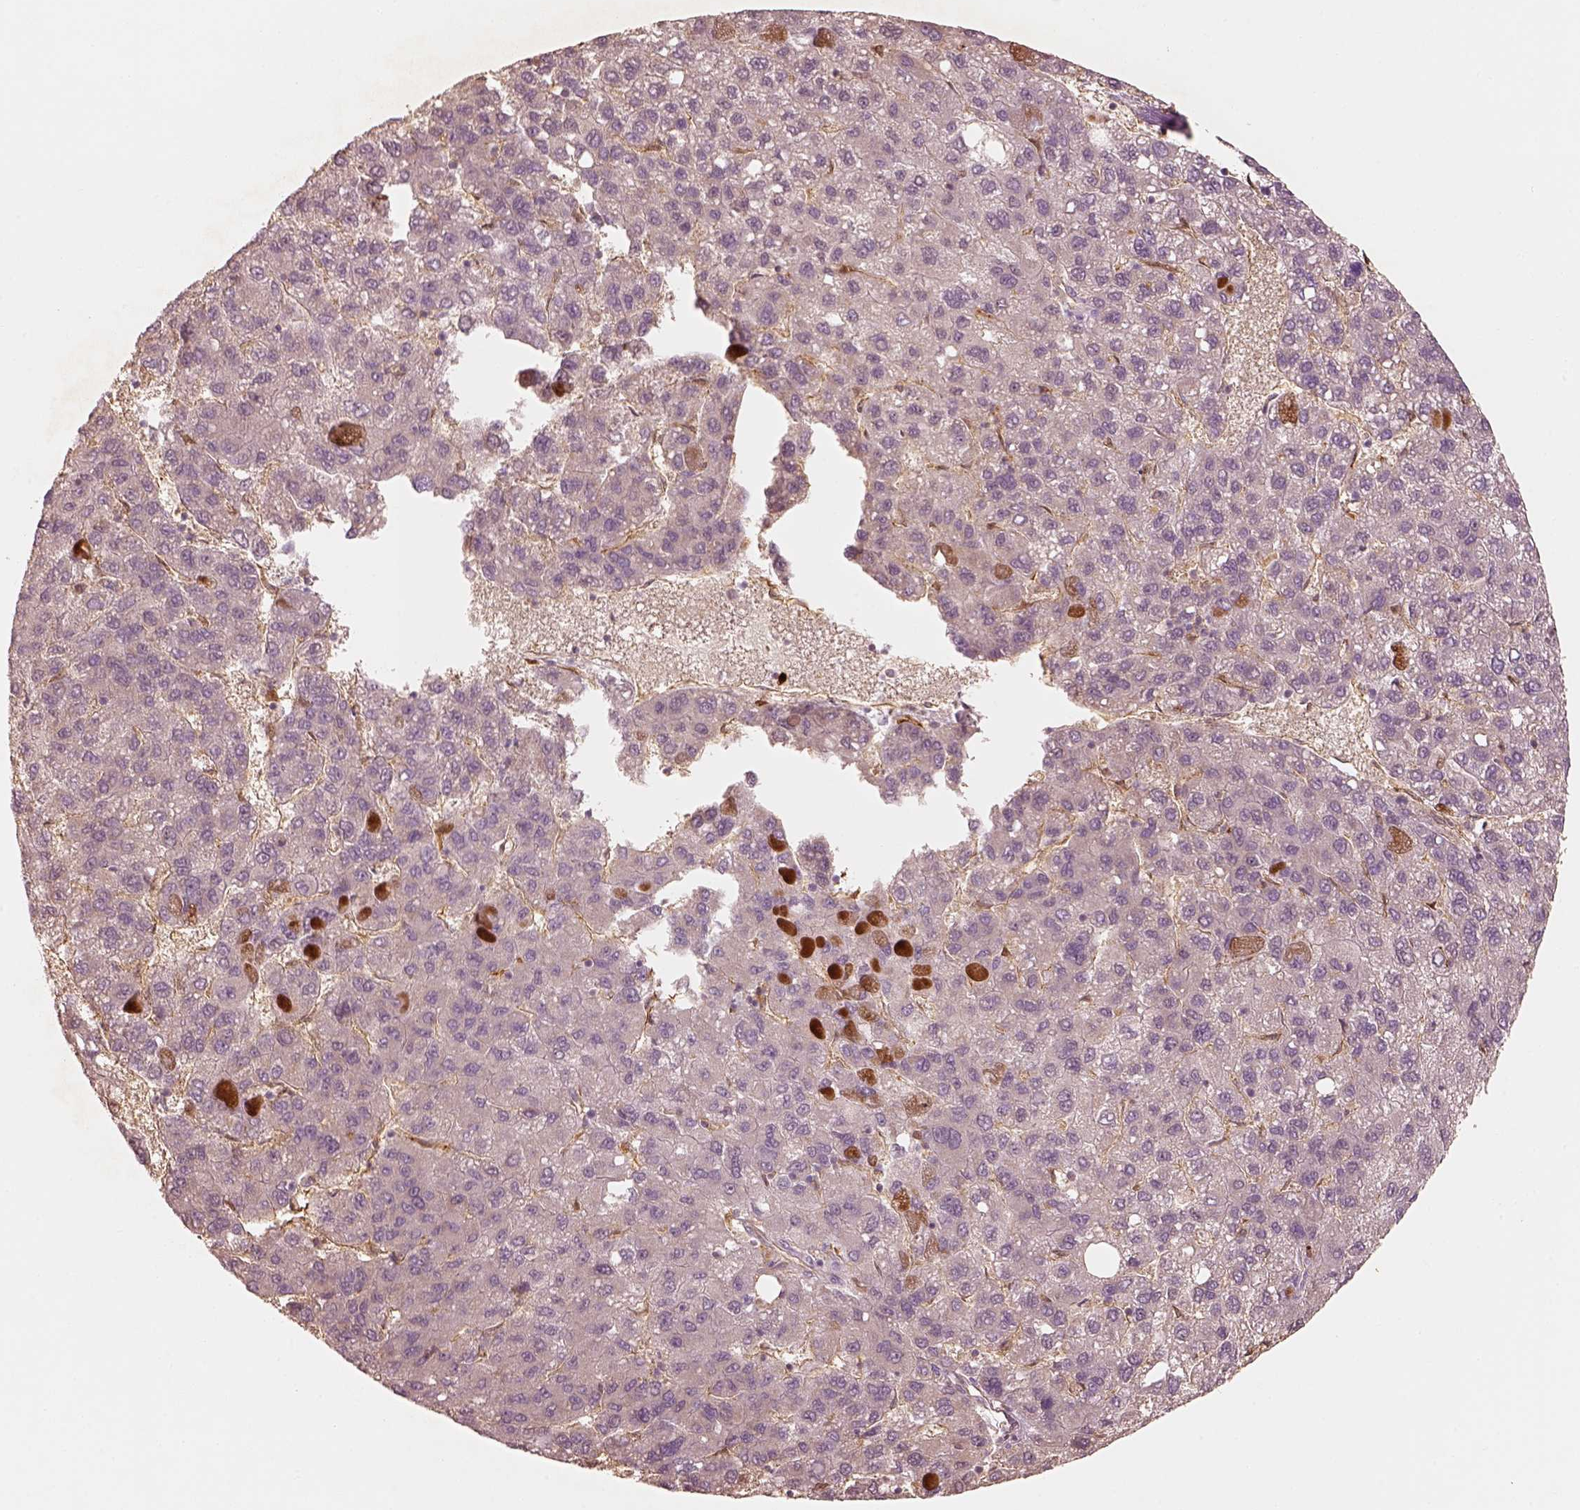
{"staining": {"intensity": "negative", "quantity": "none", "location": "none"}, "tissue": "liver cancer", "cell_type": "Tumor cells", "image_type": "cancer", "snomed": [{"axis": "morphology", "description": "Carcinoma, Hepatocellular, NOS"}, {"axis": "topography", "description": "Liver"}], "caption": "The immunohistochemistry (IHC) histopathology image has no significant staining in tumor cells of hepatocellular carcinoma (liver) tissue.", "gene": "FSCN1", "patient": {"sex": "female", "age": 82}}